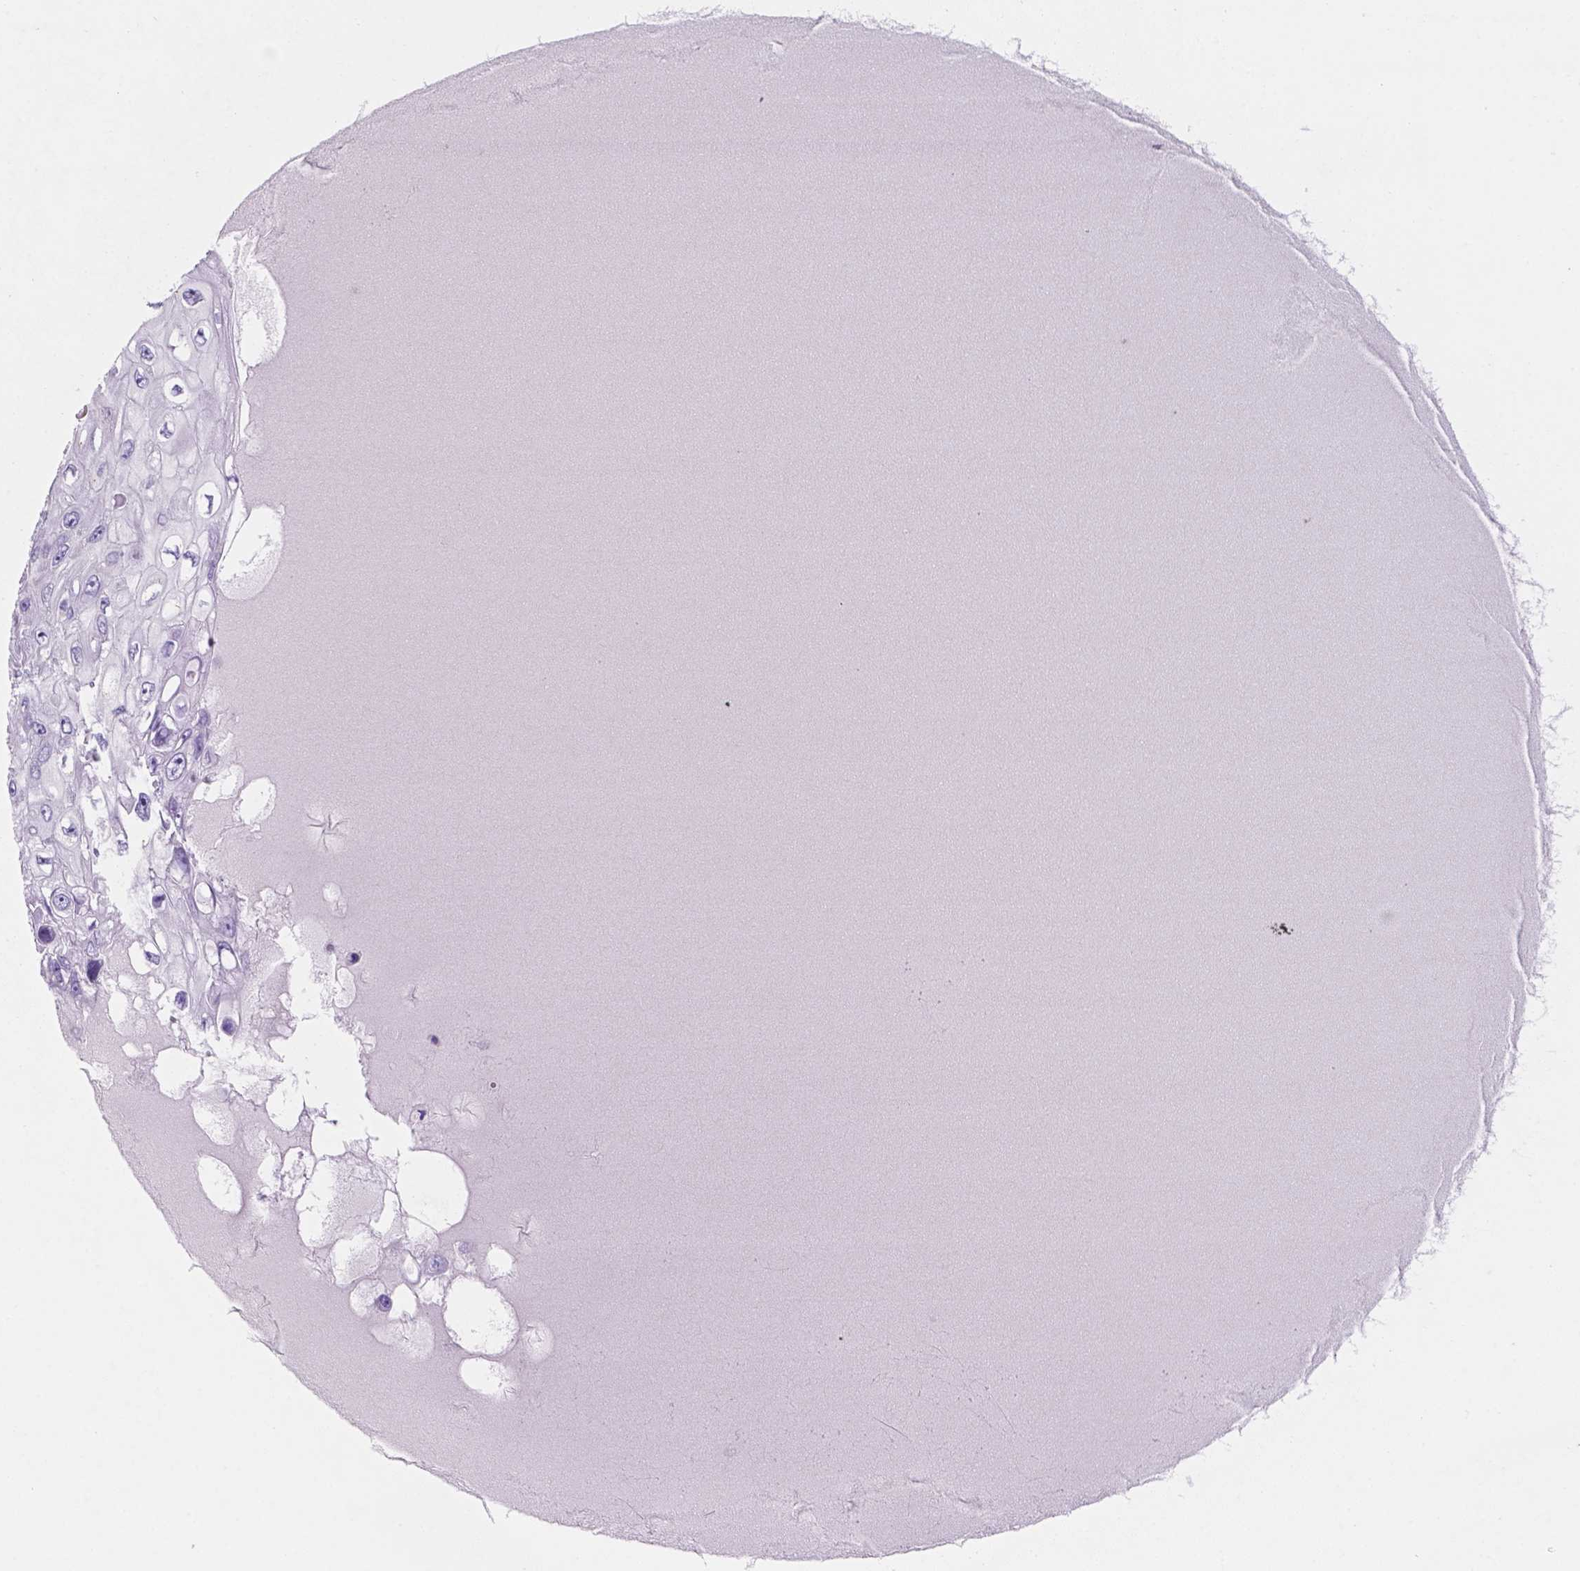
{"staining": {"intensity": "negative", "quantity": "none", "location": "none"}, "tissue": "skin cancer", "cell_type": "Tumor cells", "image_type": "cancer", "snomed": [{"axis": "morphology", "description": "Squamous cell carcinoma, NOS"}, {"axis": "topography", "description": "Skin"}], "caption": "This is an immunohistochemistry (IHC) histopathology image of skin cancer. There is no expression in tumor cells.", "gene": "EBLN2", "patient": {"sex": "male", "age": 82}}